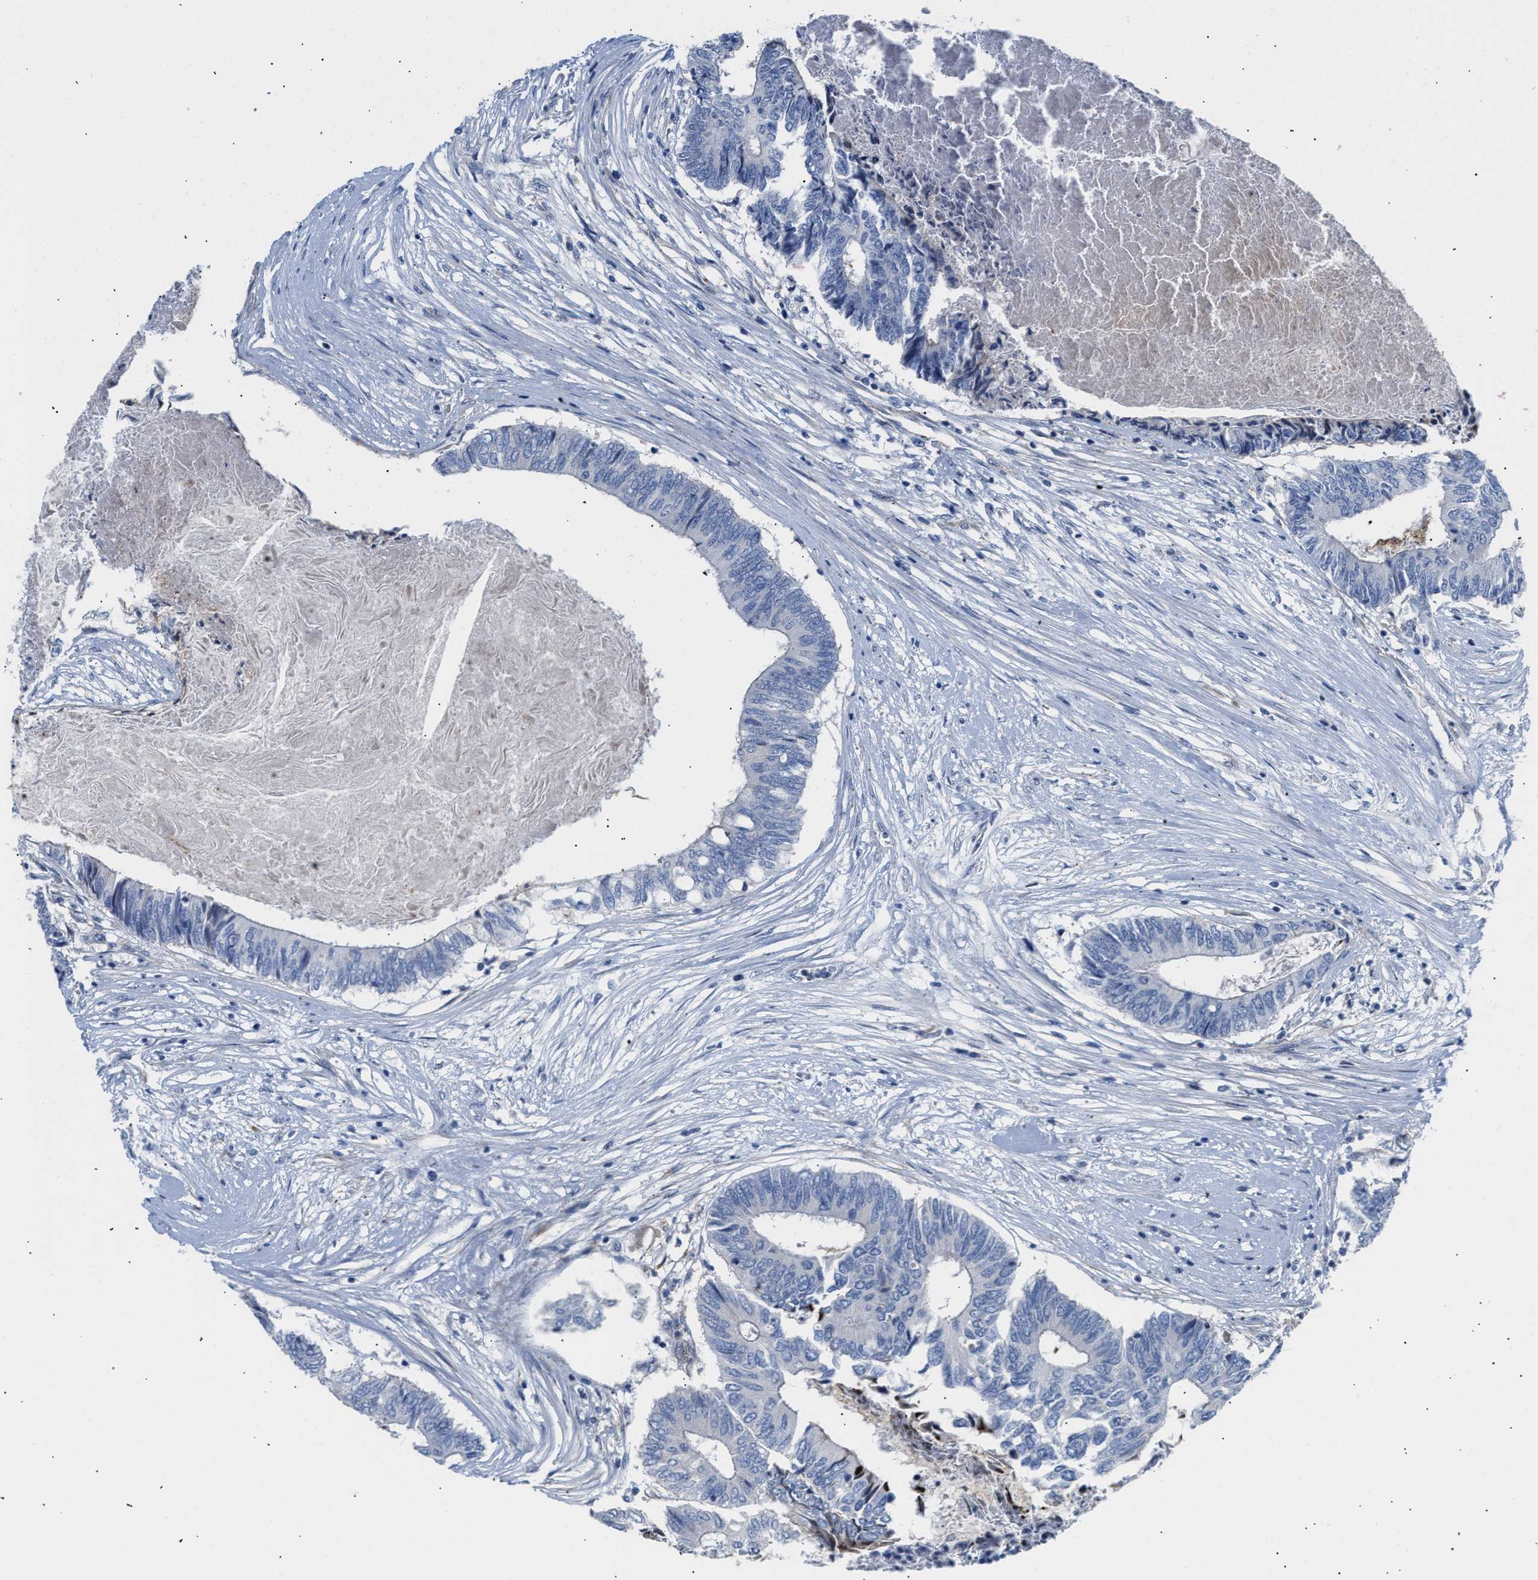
{"staining": {"intensity": "negative", "quantity": "none", "location": "none"}, "tissue": "colorectal cancer", "cell_type": "Tumor cells", "image_type": "cancer", "snomed": [{"axis": "morphology", "description": "Adenocarcinoma, NOS"}, {"axis": "topography", "description": "Rectum"}], "caption": "Tumor cells are negative for brown protein staining in colorectal adenocarcinoma.", "gene": "TFPI", "patient": {"sex": "male", "age": 63}}